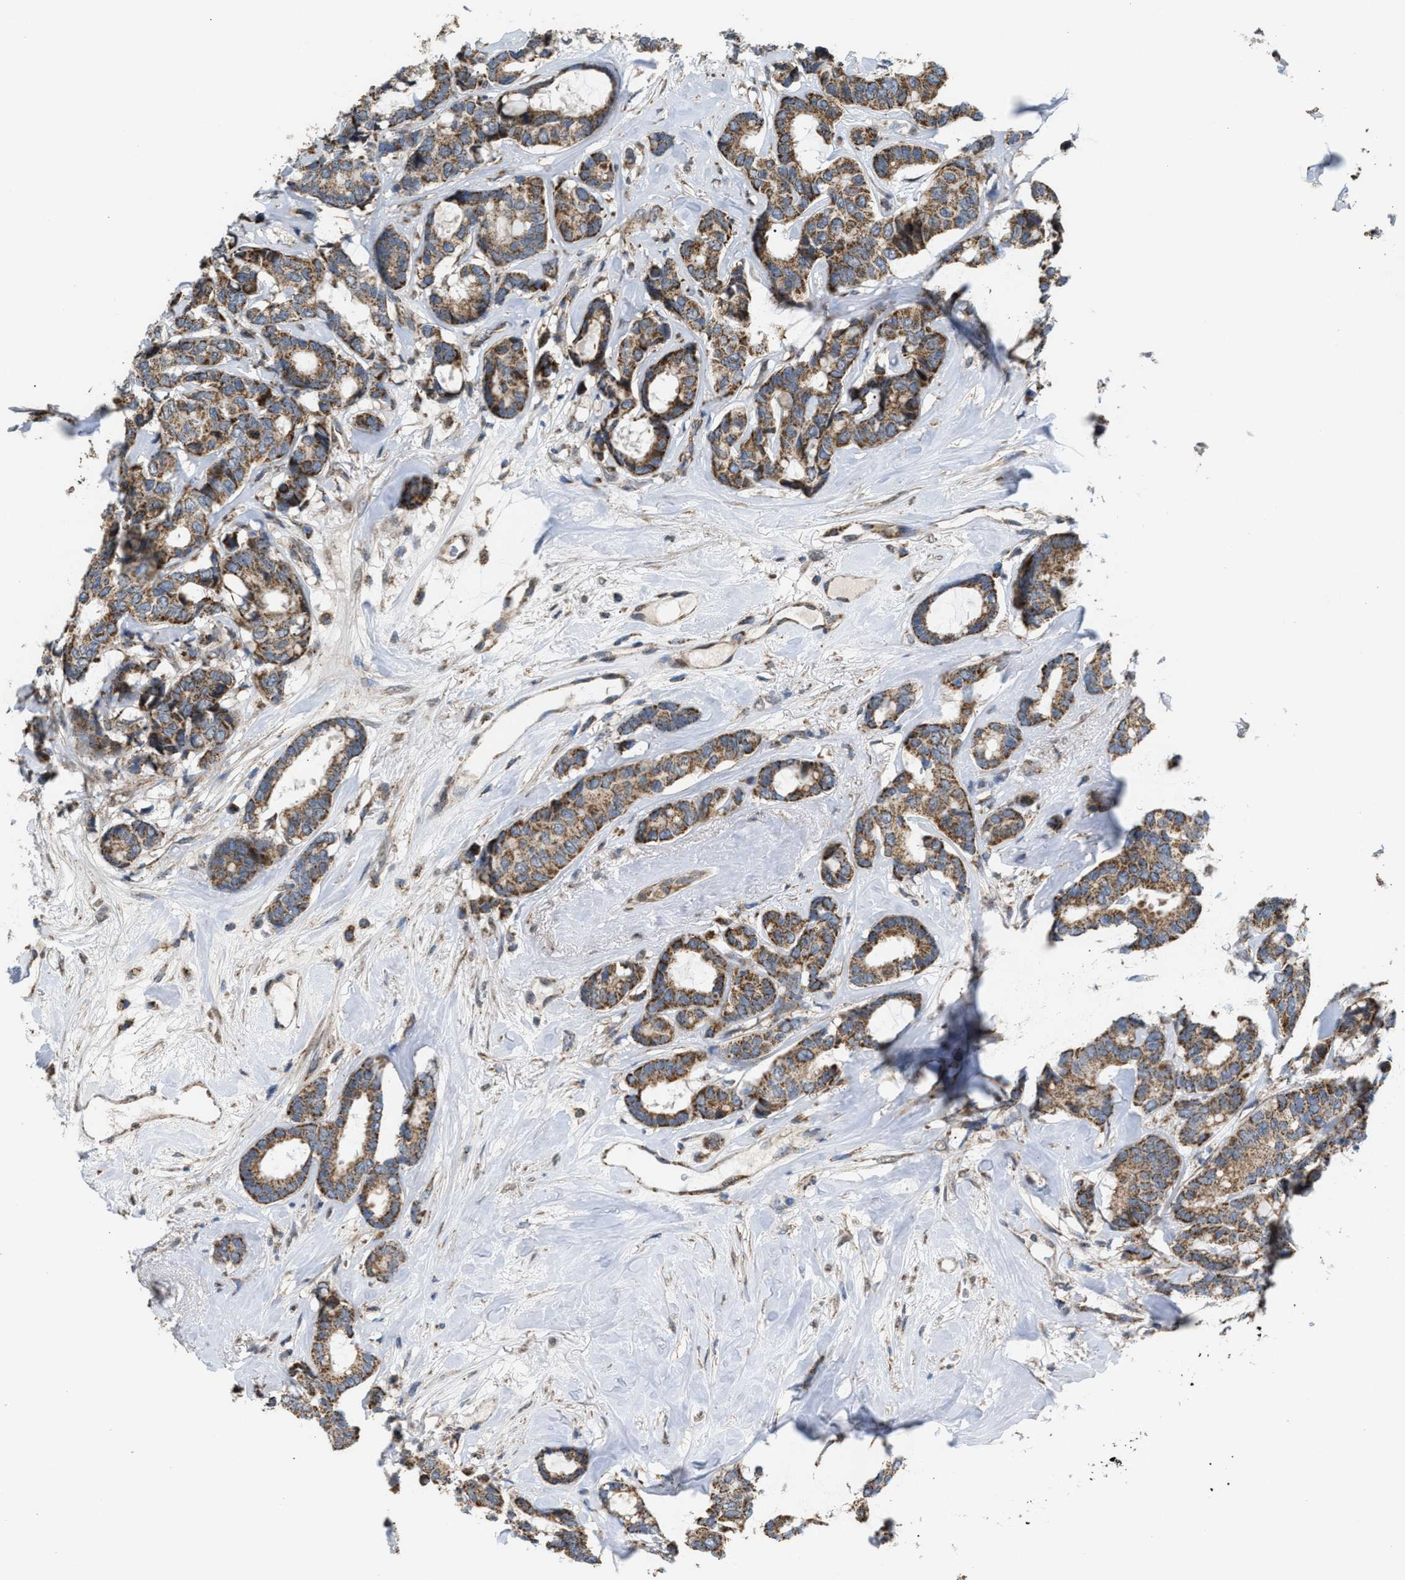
{"staining": {"intensity": "moderate", "quantity": ">75%", "location": "cytoplasmic/membranous"}, "tissue": "breast cancer", "cell_type": "Tumor cells", "image_type": "cancer", "snomed": [{"axis": "morphology", "description": "Duct carcinoma"}, {"axis": "topography", "description": "Breast"}], "caption": "The photomicrograph shows staining of invasive ductal carcinoma (breast), revealing moderate cytoplasmic/membranous protein expression (brown color) within tumor cells.", "gene": "TACO1", "patient": {"sex": "female", "age": 87}}